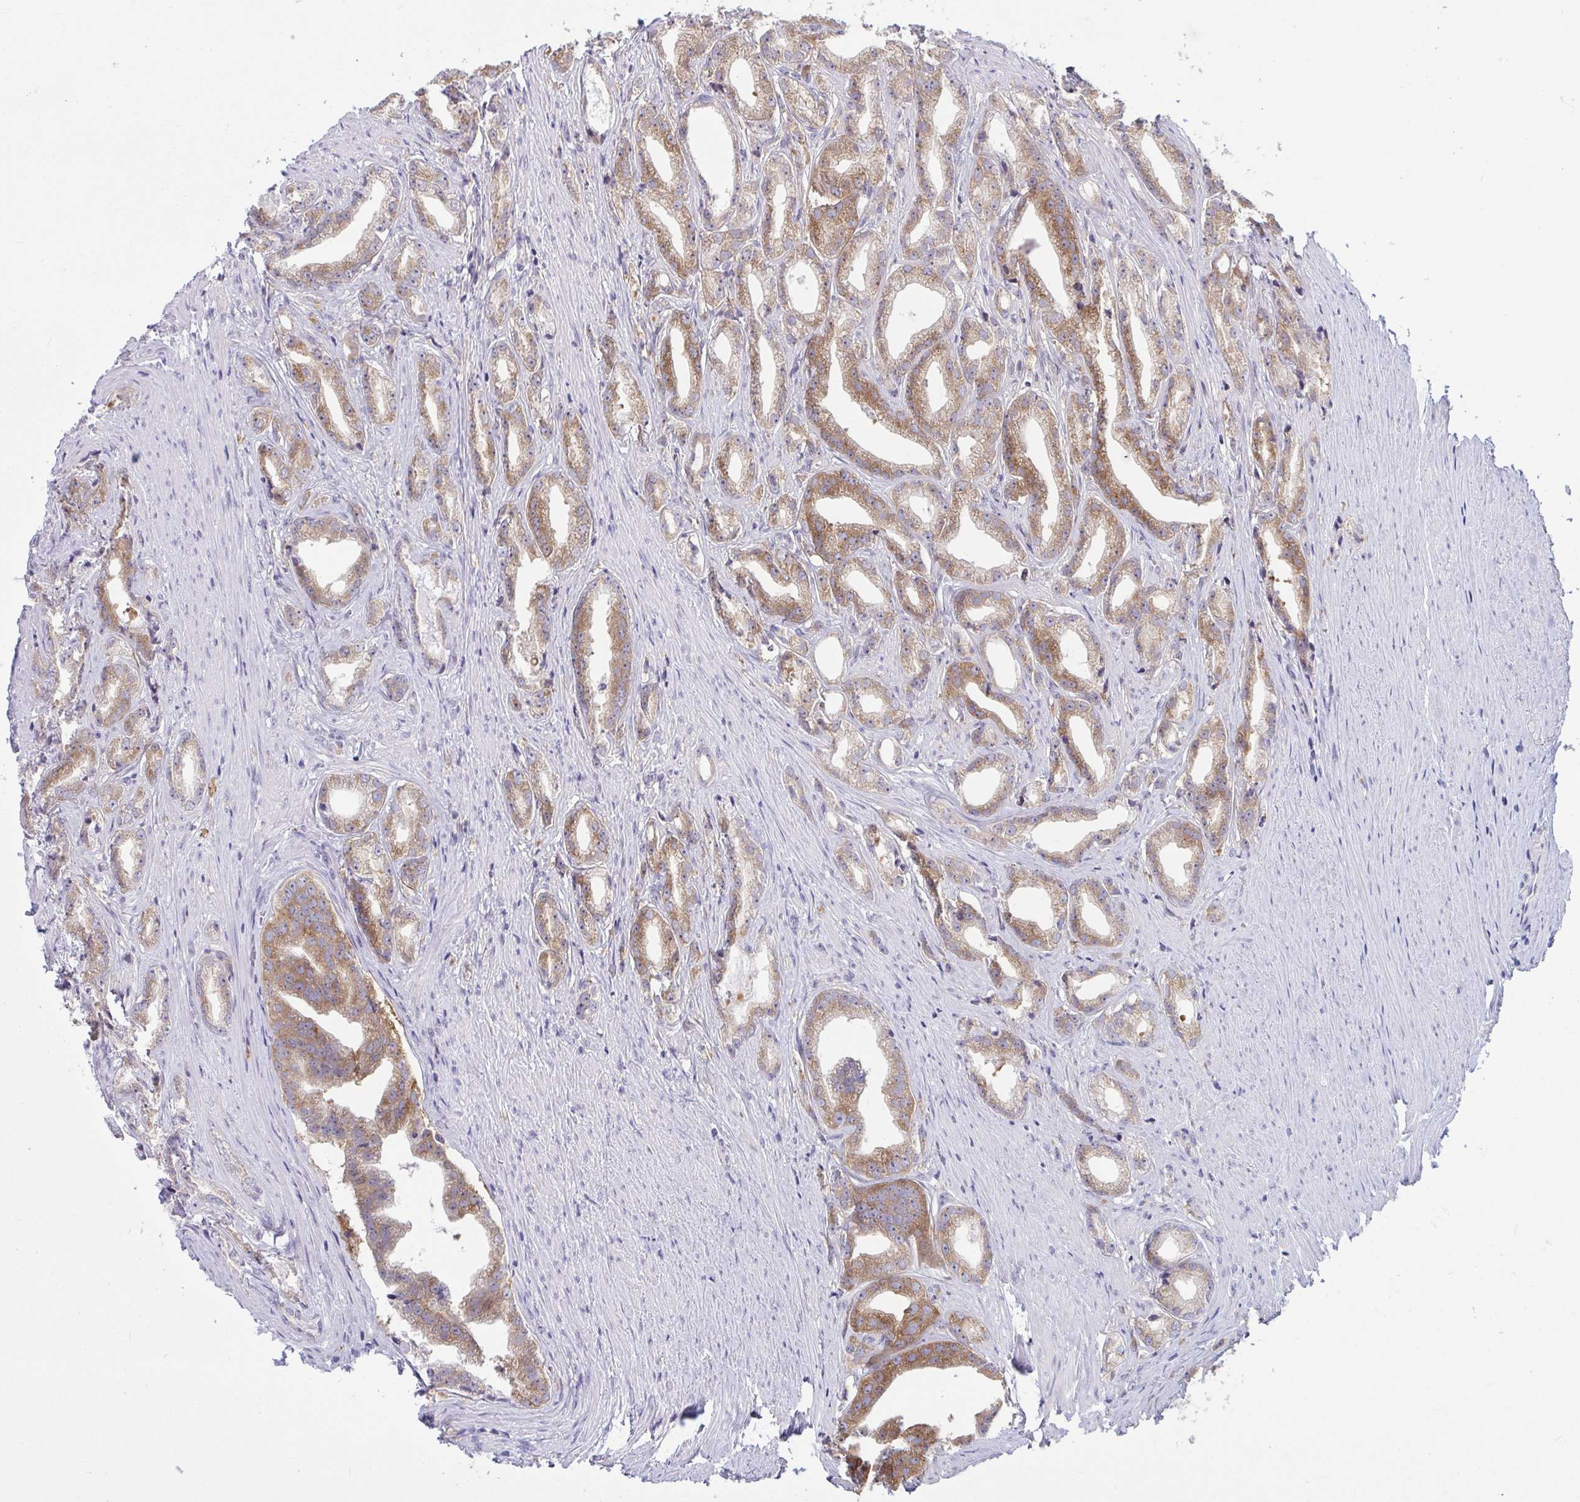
{"staining": {"intensity": "moderate", "quantity": ">75%", "location": "cytoplasmic/membranous"}, "tissue": "prostate cancer", "cell_type": "Tumor cells", "image_type": "cancer", "snomed": [{"axis": "morphology", "description": "Adenocarcinoma, Low grade"}, {"axis": "topography", "description": "Prostate"}], "caption": "Immunohistochemical staining of prostate cancer (adenocarcinoma (low-grade)) displays moderate cytoplasmic/membranous protein expression in approximately >75% of tumor cells. (Brightfield microscopy of DAB IHC at high magnification).", "gene": "TBC1D4", "patient": {"sex": "male", "age": 65}}